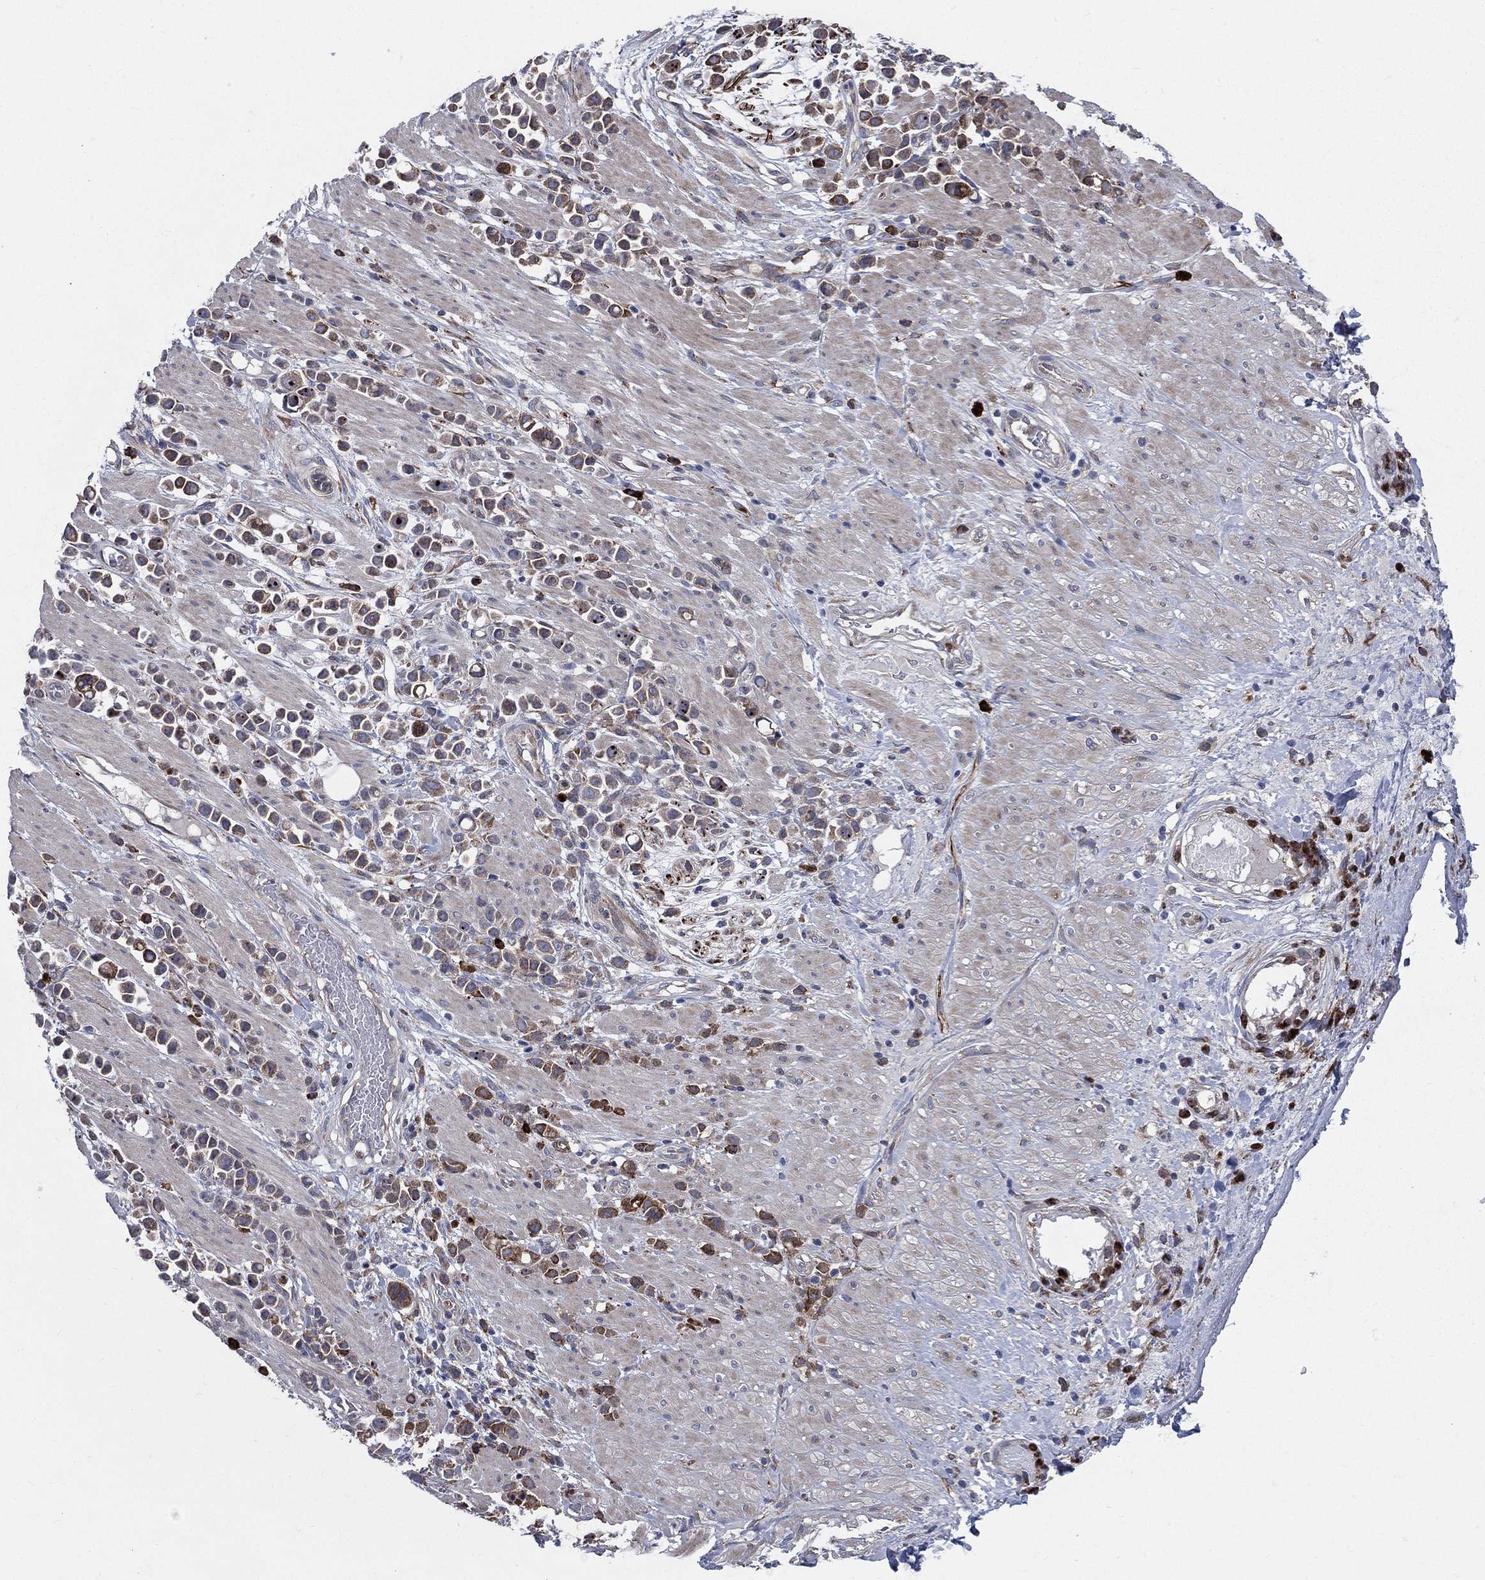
{"staining": {"intensity": "moderate", "quantity": "25%-75%", "location": "cytoplasmic/membranous"}, "tissue": "stomach cancer", "cell_type": "Tumor cells", "image_type": "cancer", "snomed": [{"axis": "morphology", "description": "Adenocarcinoma, NOS"}, {"axis": "topography", "description": "Stomach"}], "caption": "A photomicrograph of human adenocarcinoma (stomach) stained for a protein shows moderate cytoplasmic/membranous brown staining in tumor cells.", "gene": "CCDC159", "patient": {"sex": "male", "age": 82}}